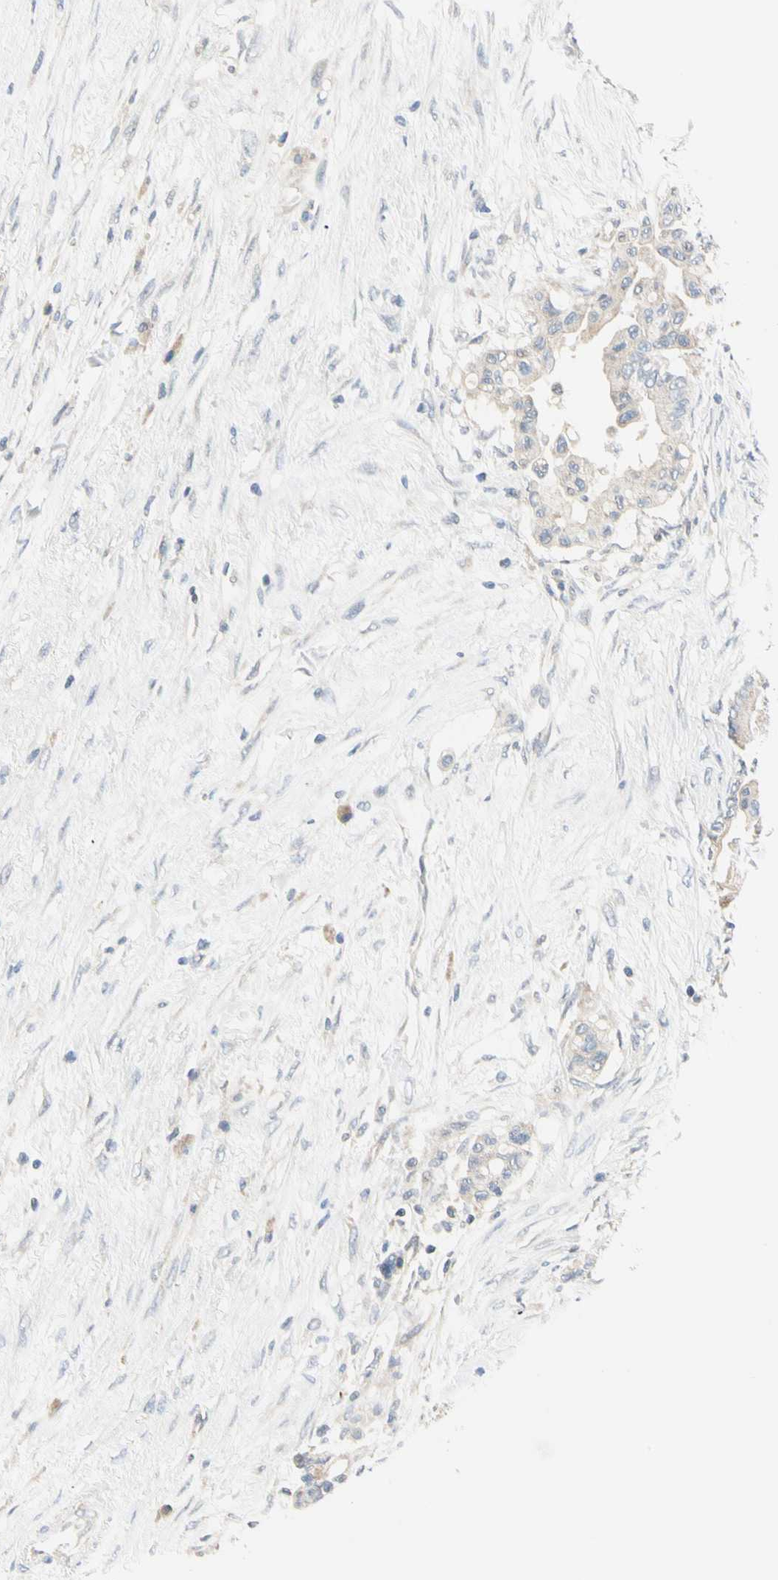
{"staining": {"intensity": "weak", "quantity": "25%-75%", "location": "cytoplasmic/membranous"}, "tissue": "colorectal cancer", "cell_type": "Tumor cells", "image_type": "cancer", "snomed": [{"axis": "morphology", "description": "Normal tissue, NOS"}, {"axis": "morphology", "description": "Adenocarcinoma, NOS"}, {"axis": "topography", "description": "Colon"}], "caption": "This is an image of immunohistochemistry (IHC) staining of adenocarcinoma (colorectal), which shows weak staining in the cytoplasmic/membranous of tumor cells.", "gene": "GPR153", "patient": {"sex": "male", "age": 82}}